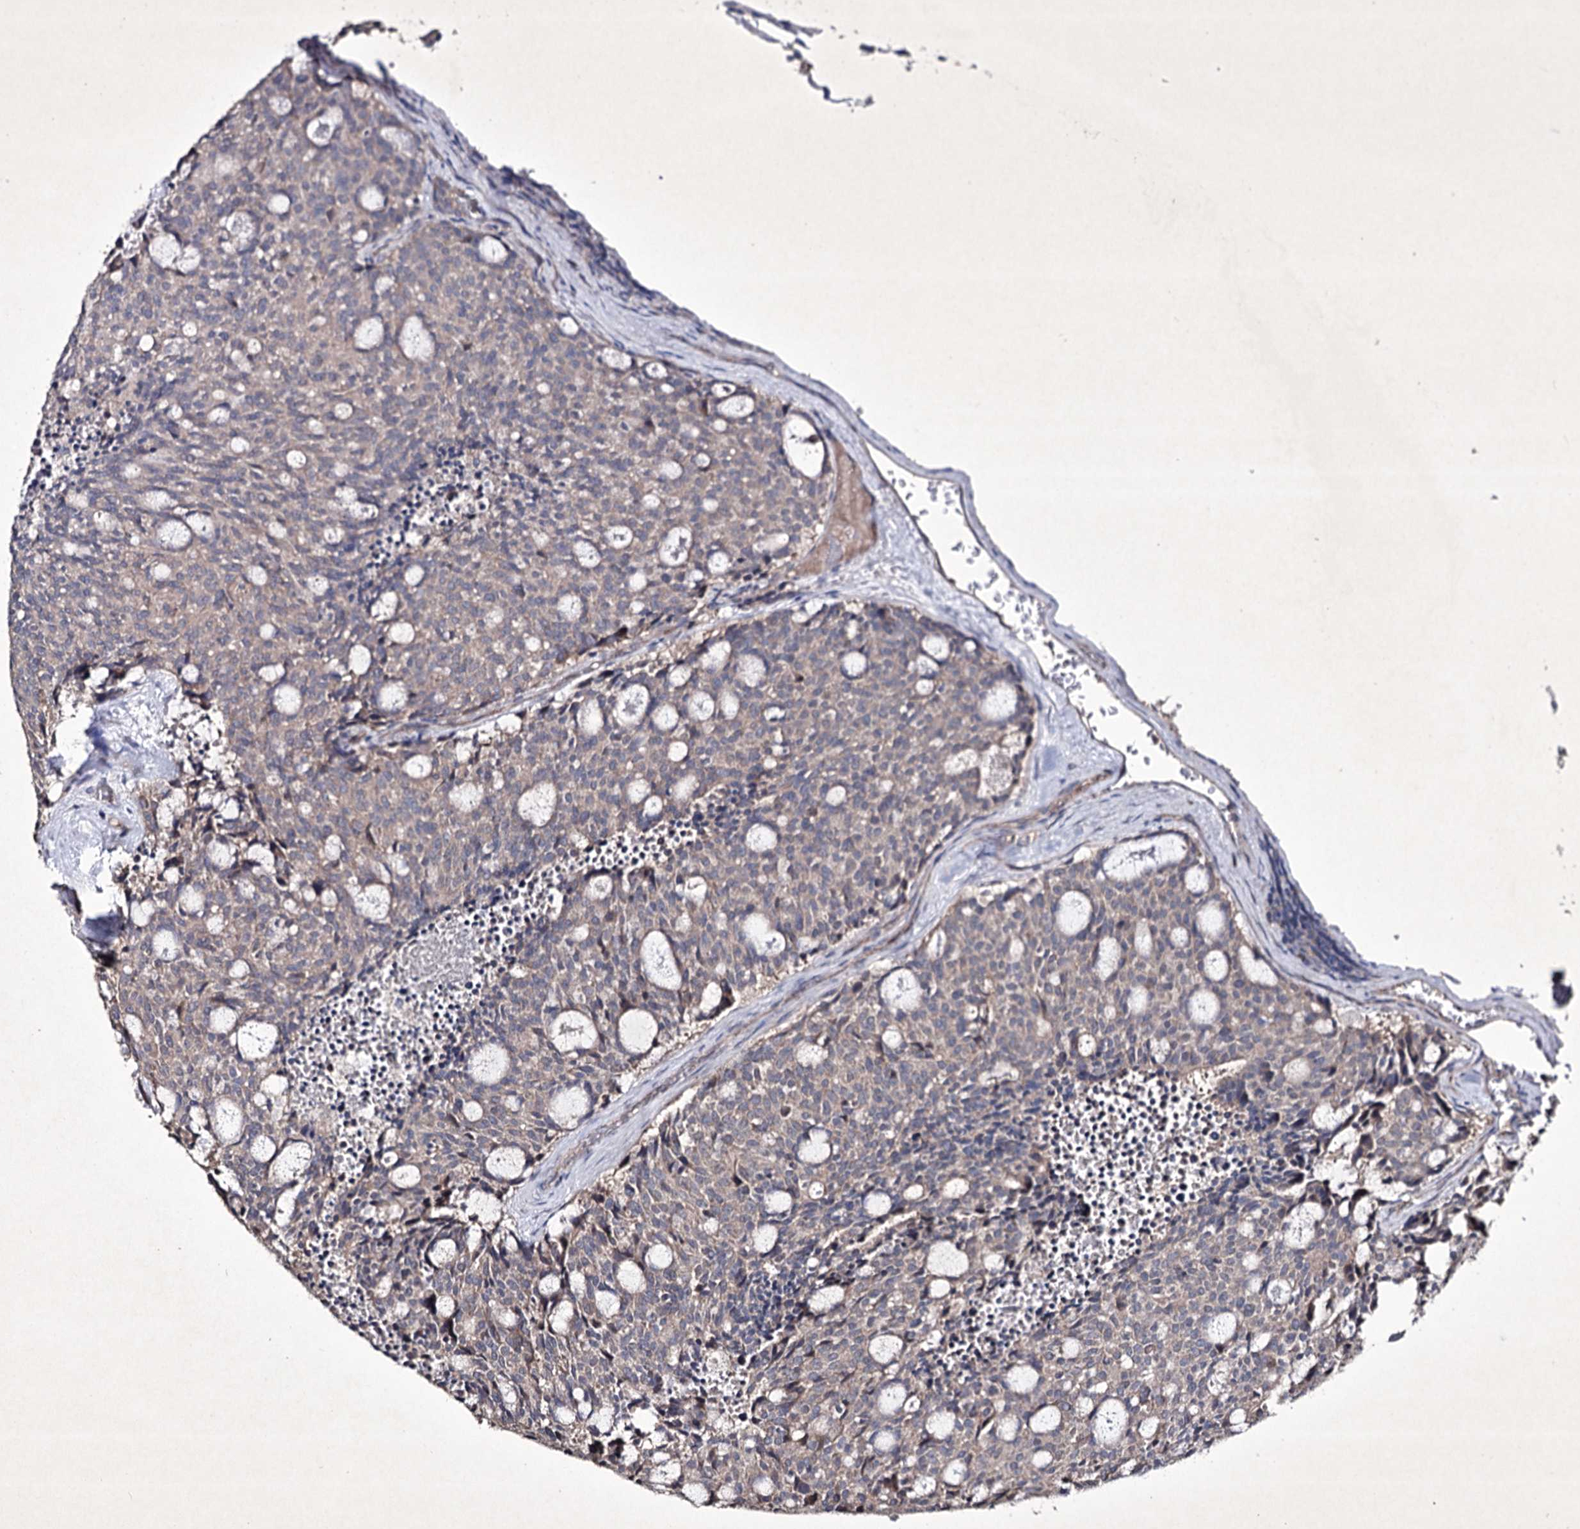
{"staining": {"intensity": "negative", "quantity": "none", "location": "none"}, "tissue": "carcinoid", "cell_type": "Tumor cells", "image_type": "cancer", "snomed": [{"axis": "morphology", "description": "Carcinoid, malignant, NOS"}, {"axis": "topography", "description": "Pancreas"}], "caption": "Immunohistochemical staining of carcinoid demonstrates no significant positivity in tumor cells.", "gene": "SEMA4G", "patient": {"sex": "female", "age": 54}}